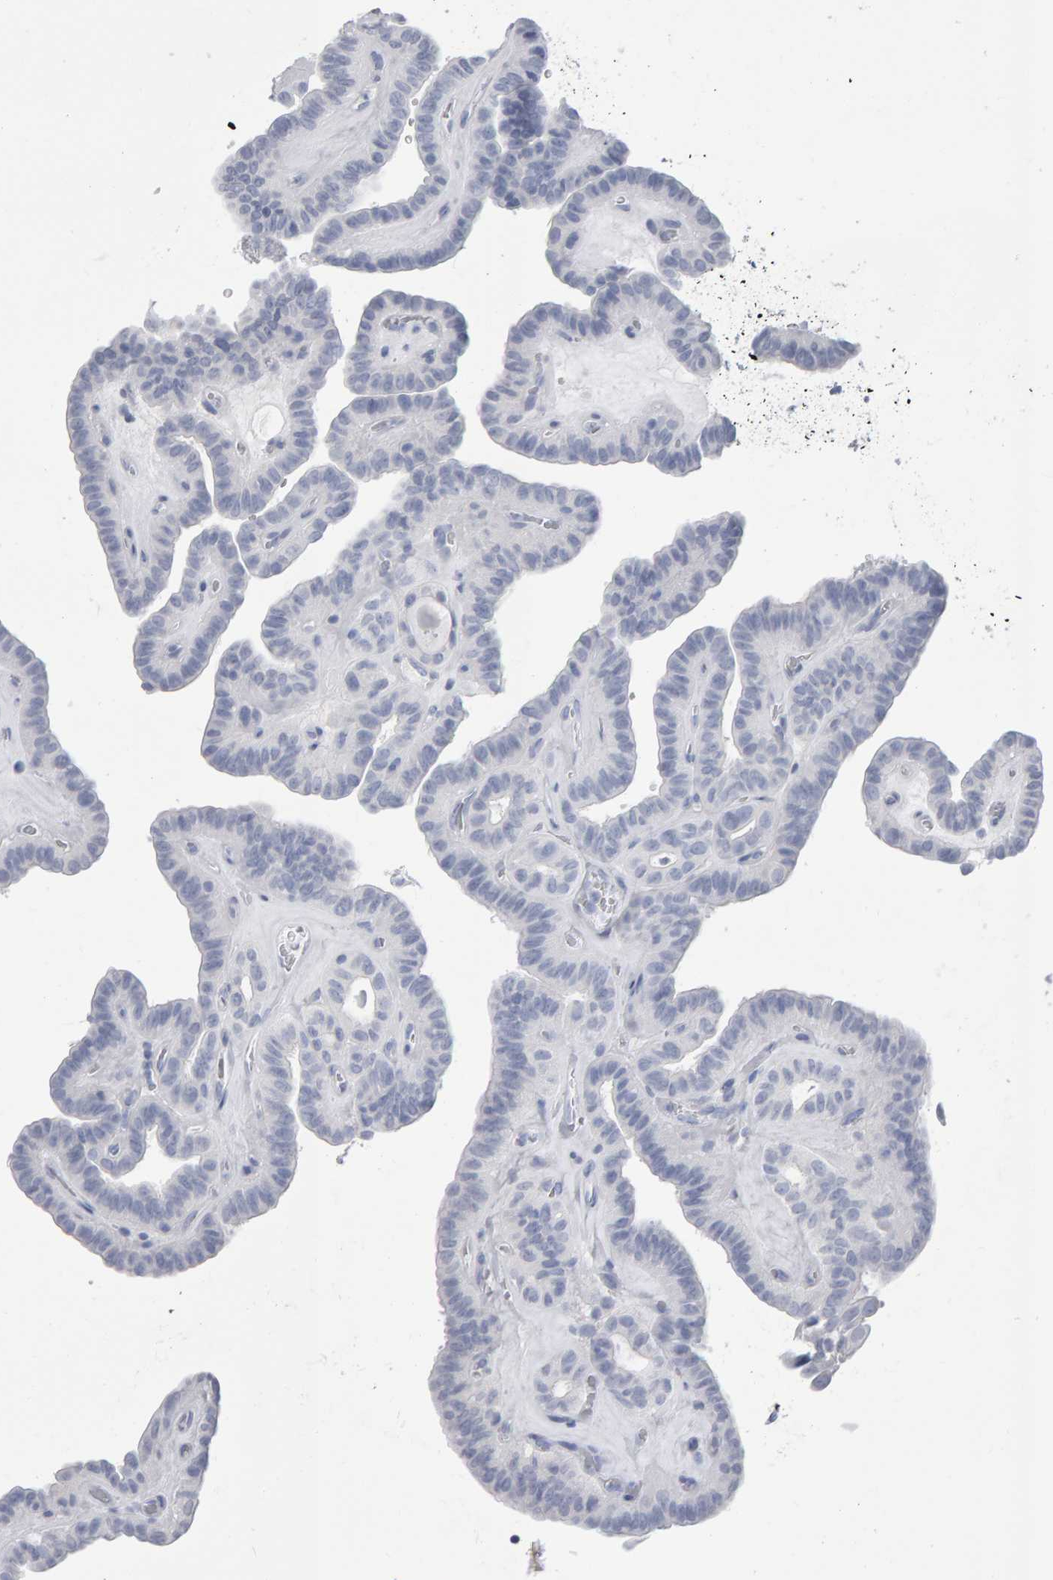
{"staining": {"intensity": "negative", "quantity": "none", "location": "none"}, "tissue": "thyroid cancer", "cell_type": "Tumor cells", "image_type": "cancer", "snomed": [{"axis": "morphology", "description": "Papillary adenocarcinoma, NOS"}, {"axis": "topography", "description": "Thyroid gland"}], "caption": "Papillary adenocarcinoma (thyroid) was stained to show a protein in brown. There is no significant expression in tumor cells.", "gene": "NCDN", "patient": {"sex": "male", "age": 77}}